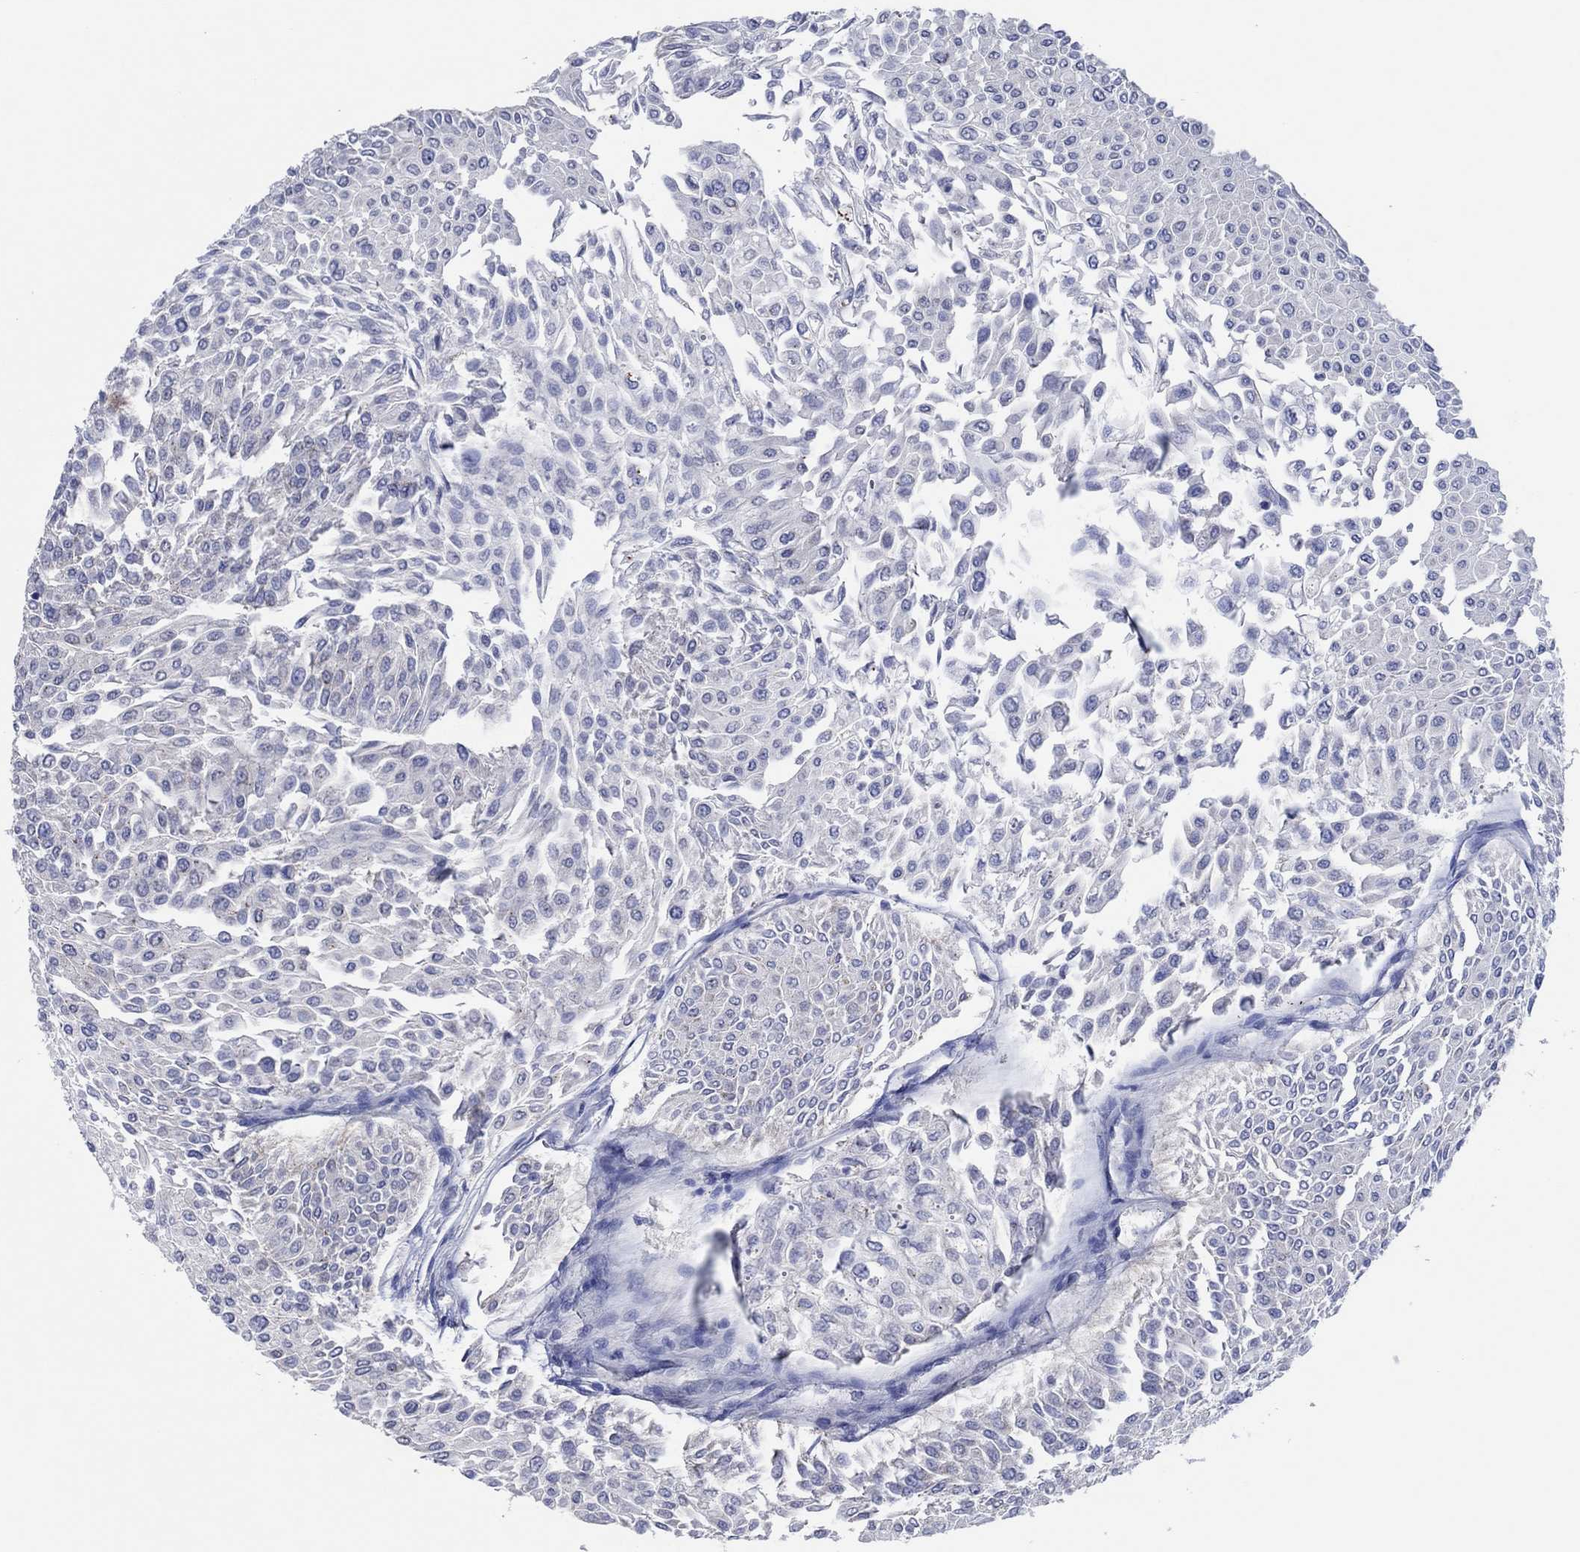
{"staining": {"intensity": "negative", "quantity": "none", "location": "none"}, "tissue": "urothelial cancer", "cell_type": "Tumor cells", "image_type": "cancer", "snomed": [{"axis": "morphology", "description": "Urothelial carcinoma, Low grade"}, {"axis": "topography", "description": "Urinary bladder"}], "caption": "High magnification brightfield microscopy of urothelial cancer stained with DAB (brown) and counterstained with hematoxylin (blue): tumor cells show no significant positivity.", "gene": "PRRT3", "patient": {"sex": "male", "age": 67}}